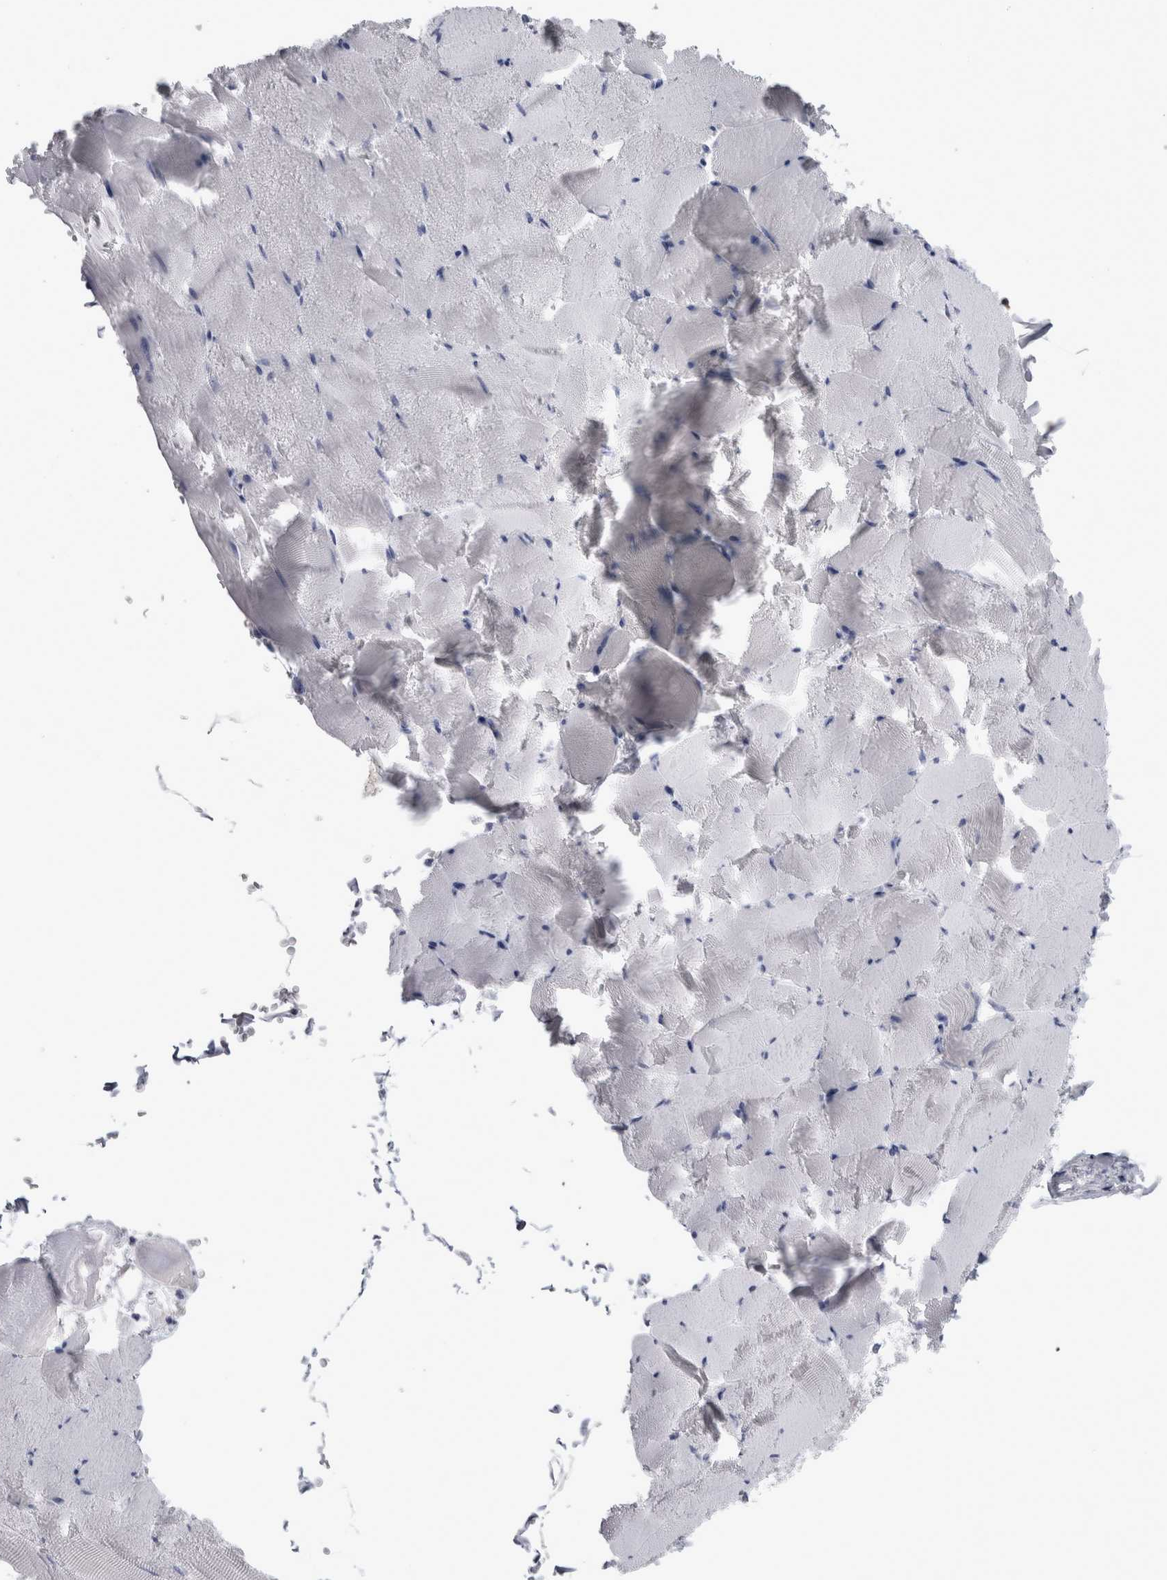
{"staining": {"intensity": "negative", "quantity": "none", "location": "none"}, "tissue": "skeletal muscle", "cell_type": "Myocytes", "image_type": "normal", "snomed": [{"axis": "morphology", "description": "Normal tissue, NOS"}, {"axis": "topography", "description": "Skeletal muscle"}], "caption": "This is an immunohistochemistry image of normal skeletal muscle. There is no staining in myocytes.", "gene": "PAX5", "patient": {"sex": "male", "age": 62}}